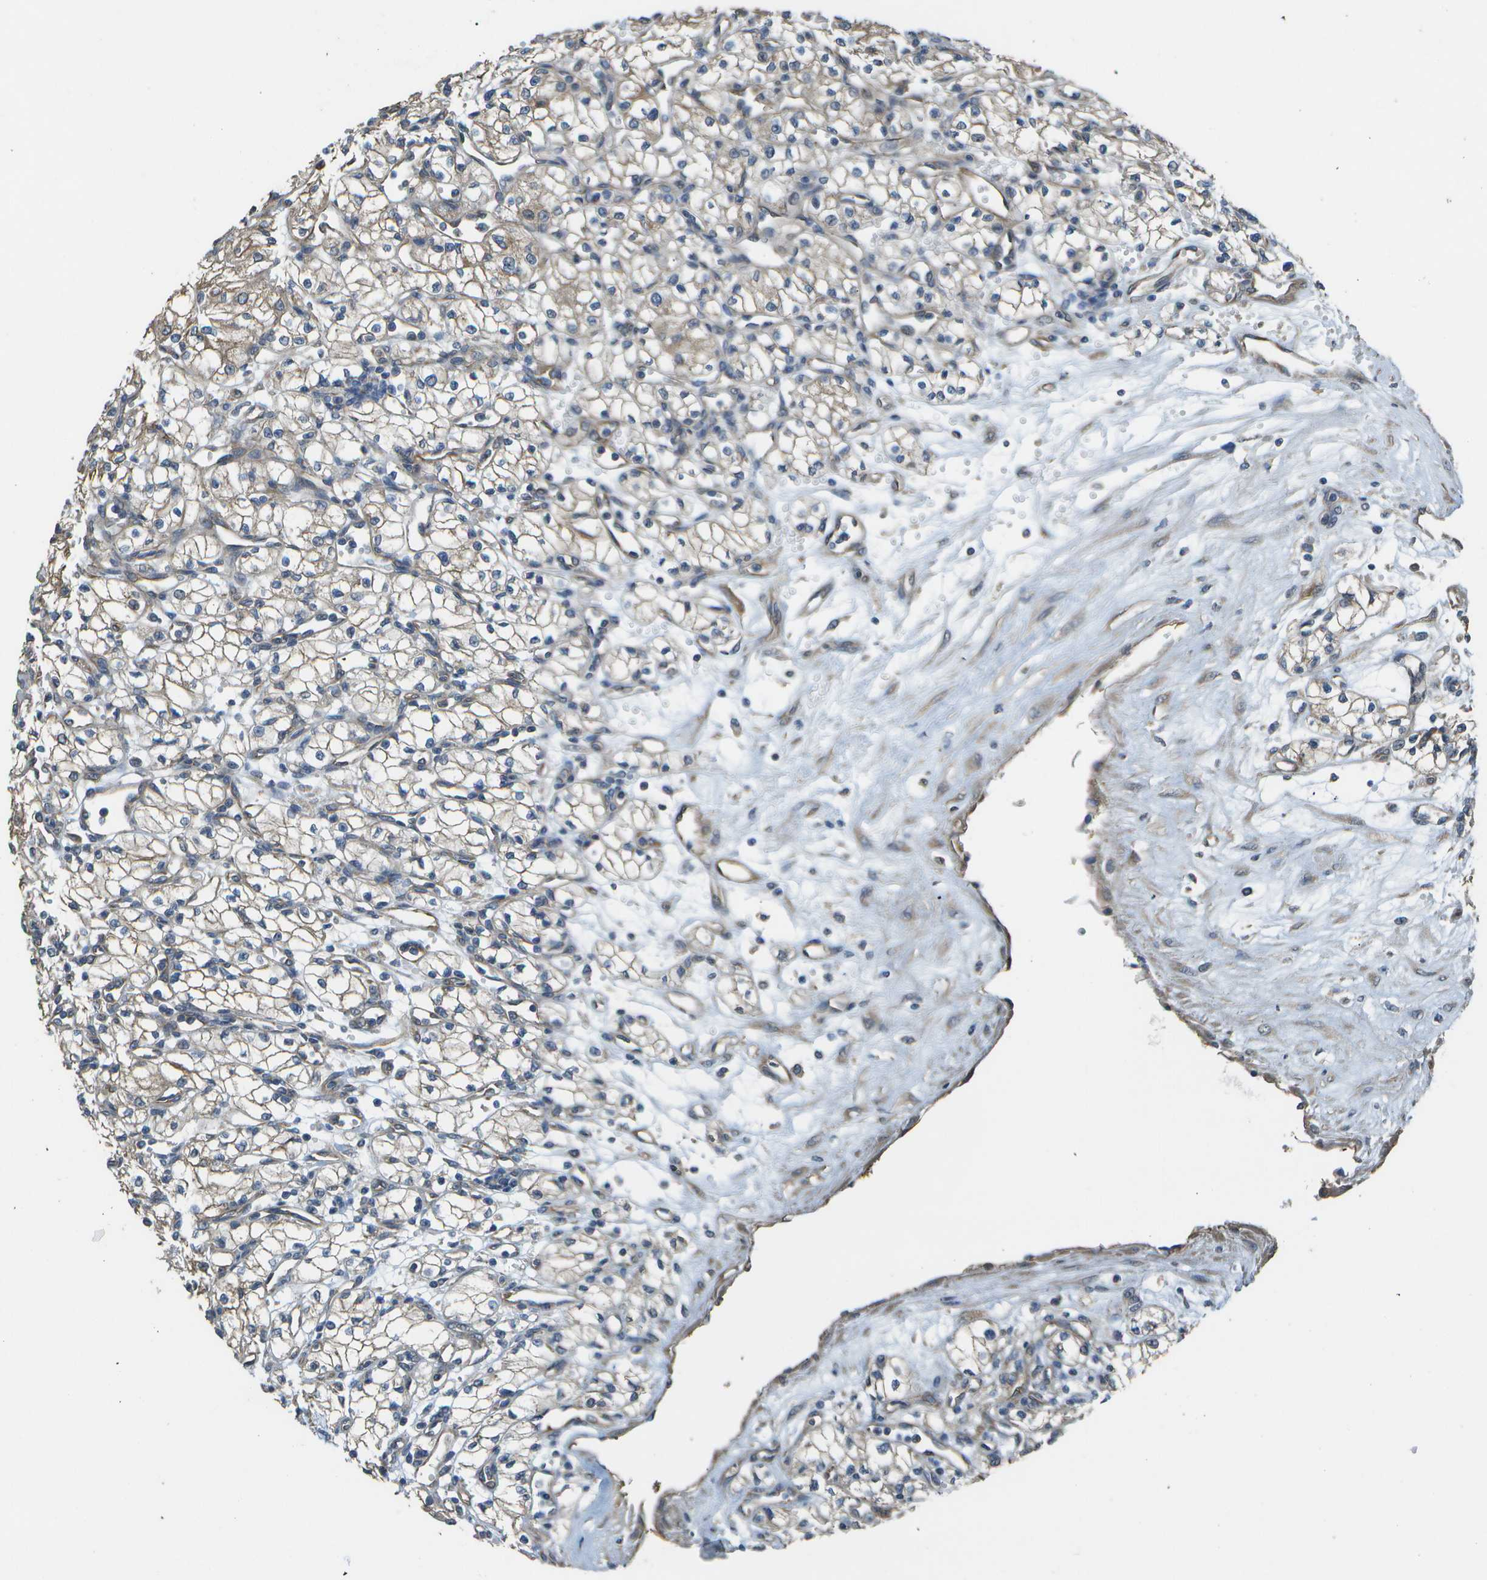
{"staining": {"intensity": "weak", "quantity": ">75%", "location": "cytoplasmic/membranous"}, "tissue": "renal cancer", "cell_type": "Tumor cells", "image_type": "cancer", "snomed": [{"axis": "morphology", "description": "Normal tissue, NOS"}, {"axis": "morphology", "description": "Adenocarcinoma, NOS"}, {"axis": "topography", "description": "Kidney"}], "caption": "IHC of human renal cancer (adenocarcinoma) shows low levels of weak cytoplasmic/membranous staining in about >75% of tumor cells.", "gene": "CLNS1A", "patient": {"sex": "male", "age": 59}}